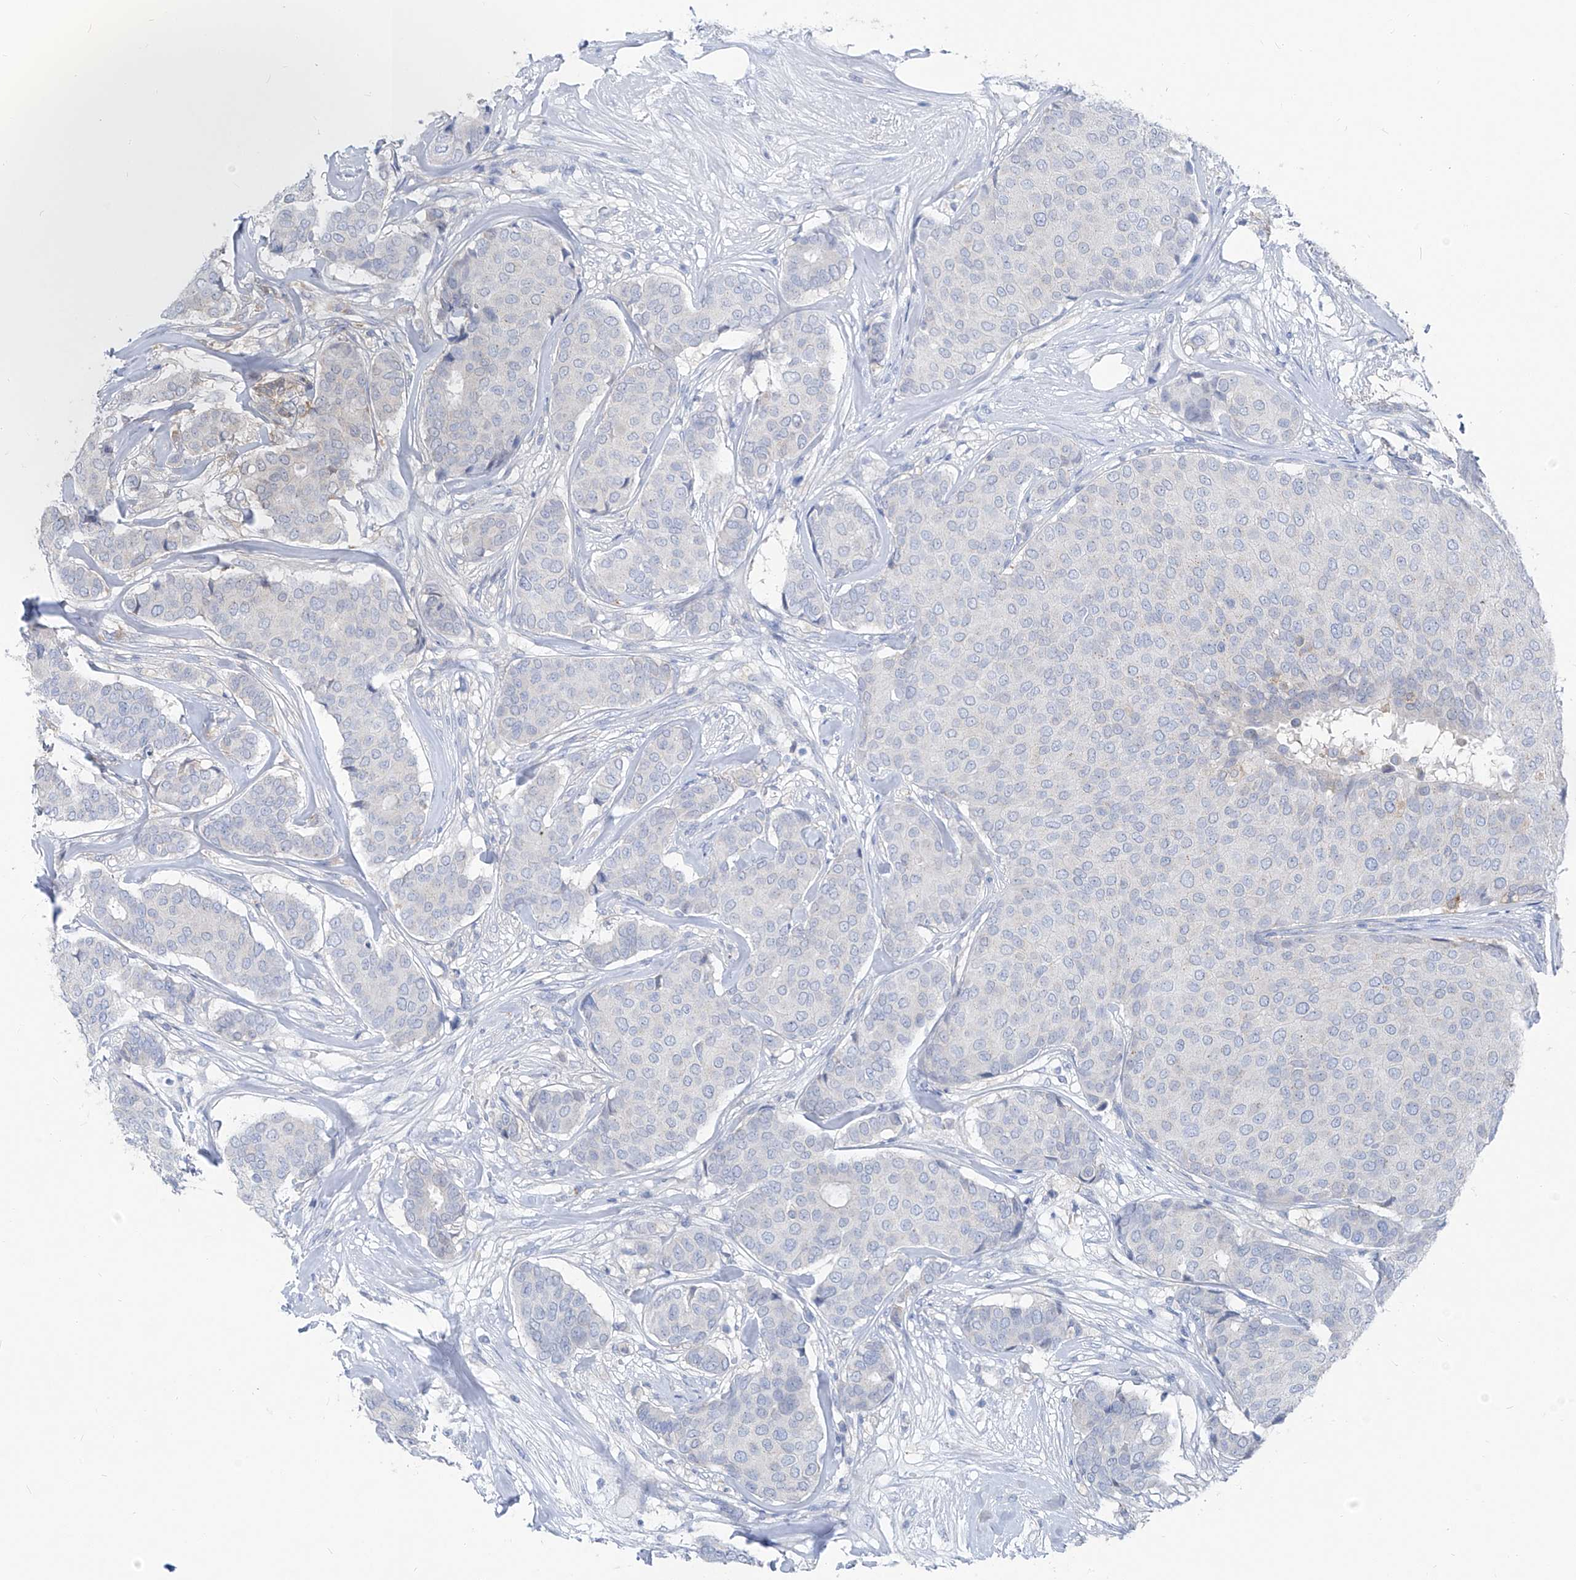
{"staining": {"intensity": "negative", "quantity": "none", "location": "none"}, "tissue": "breast cancer", "cell_type": "Tumor cells", "image_type": "cancer", "snomed": [{"axis": "morphology", "description": "Duct carcinoma"}, {"axis": "topography", "description": "Breast"}], "caption": "The photomicrograph reveals no staining of tumor cells in breast infiltrating ductal carcinoma.", "gene": "UFL1", "patient": {"sex": "female", "age": 75}}